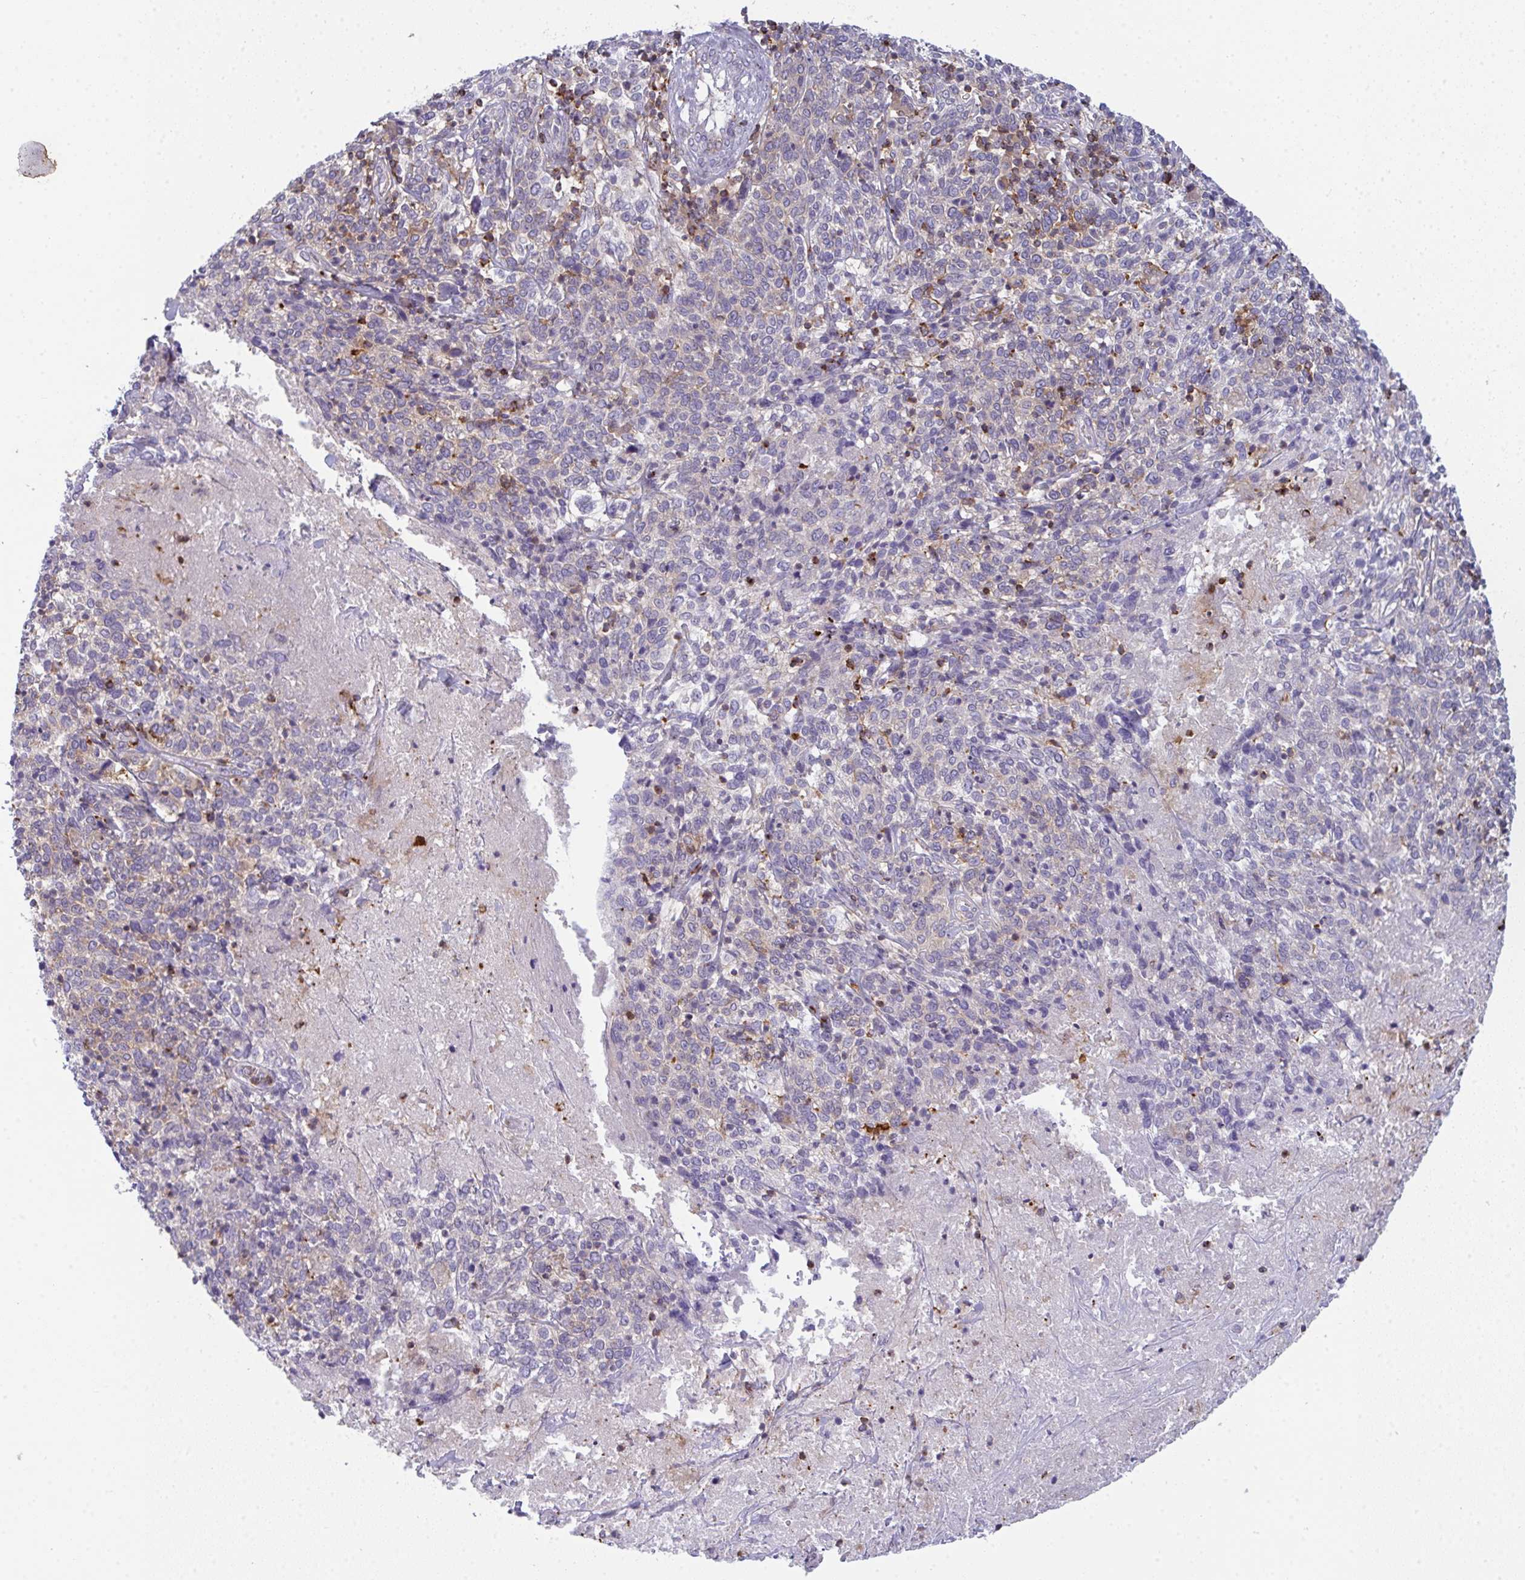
{"staining": {"intensity": "negative", "quantity": "none", "location": "none"}, "tissue": "cervical cancer", "cell_type": "Tumor cells", "image_type": "cancer", "snomed": [{"axis": "morphology", "description": "Squamous cell carcinoma, NOS"}, {"axis": "topography", "description": "Cervix"}], "caption": "Protein analysis of cervical cancer (squamous cell carcinoma) shows no significant expression in tumor cells.", "gene": "CD80", "patient": {"sex": "female", "age": 46}}